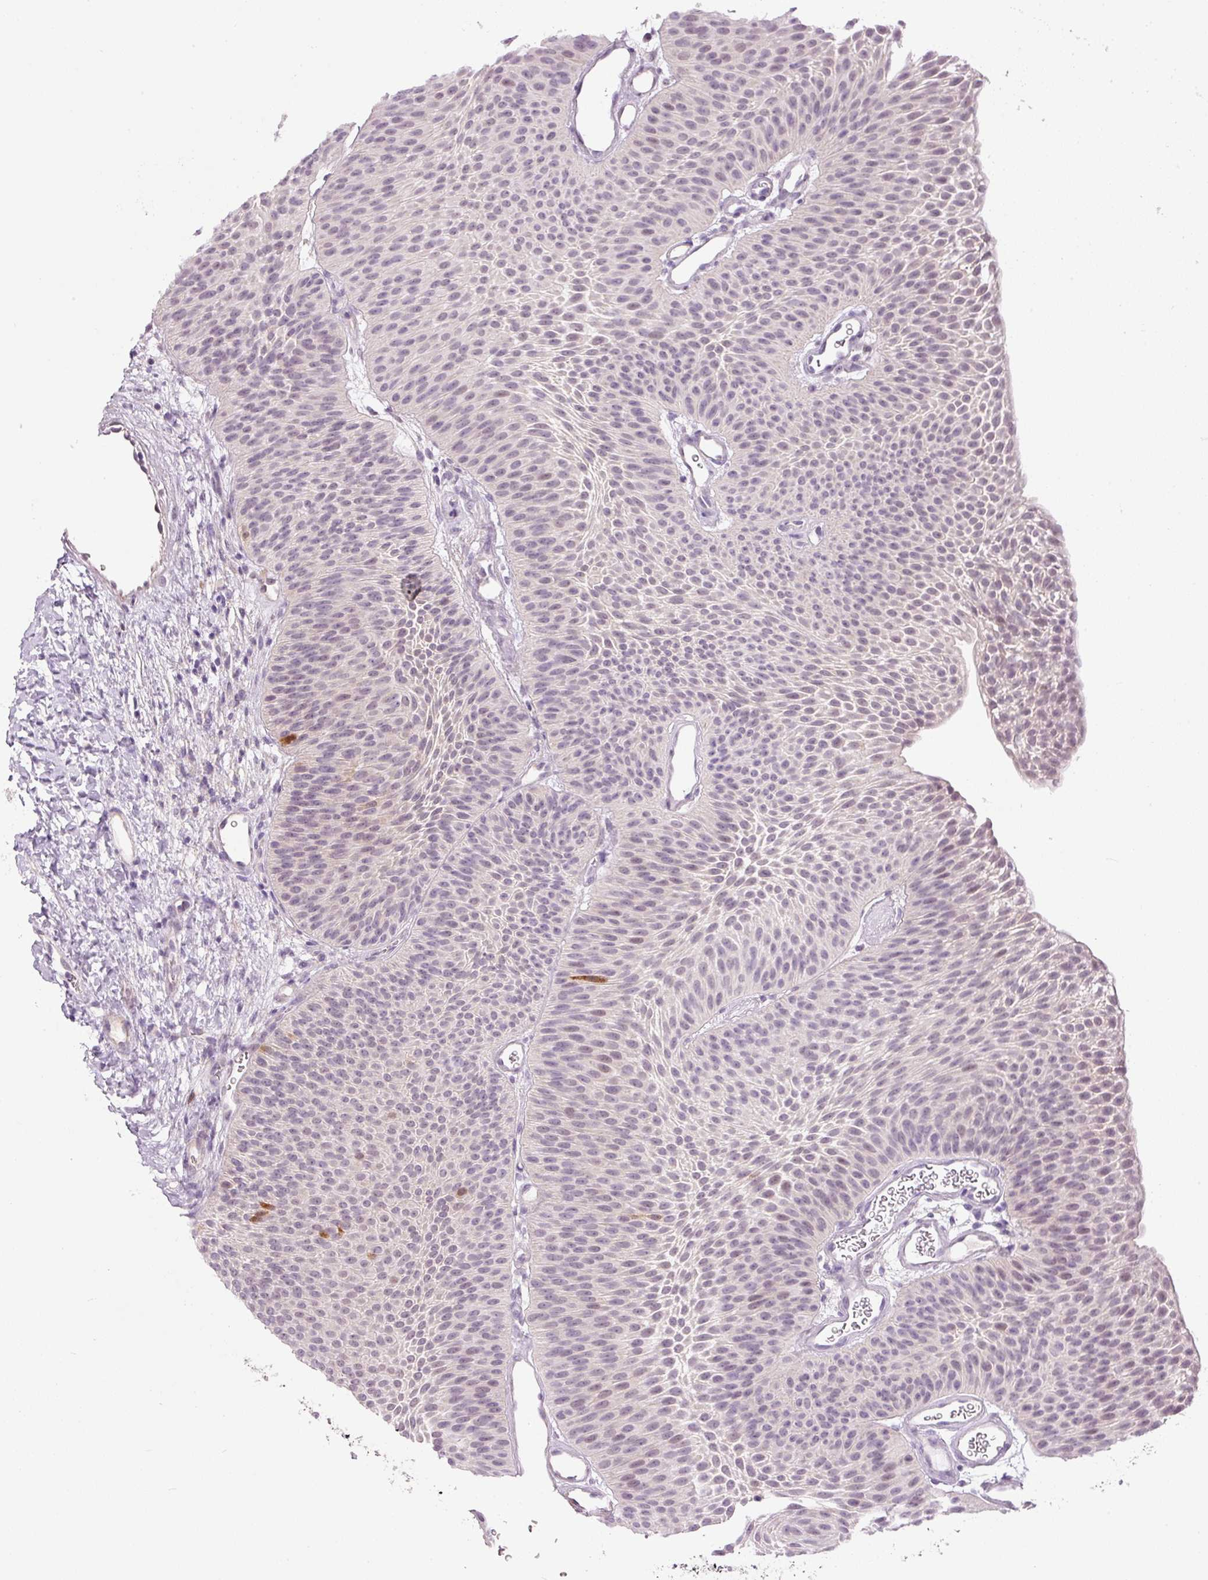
{"staining": {"intensity": "moderate", "quantity": "<25%", "location": "cytoplasmic/membranous"}, "tissue": "urothelial cancer", "cell_type": "Tumor cells", "image_type": "cancer", "snomed": [{"axis": "morphology", "description": "Urothelial carcinoma, Low grade"}, {"axis": "topography", "description": "Urinary bladder"}], "caption": "A micrograph of urothelial cancer stained for a protein reveals moderate cytoplasmic/membranous brown staining in tumor cells.", "gene": "KPNA2", "patient": {"sex": "female", "age": 60}}